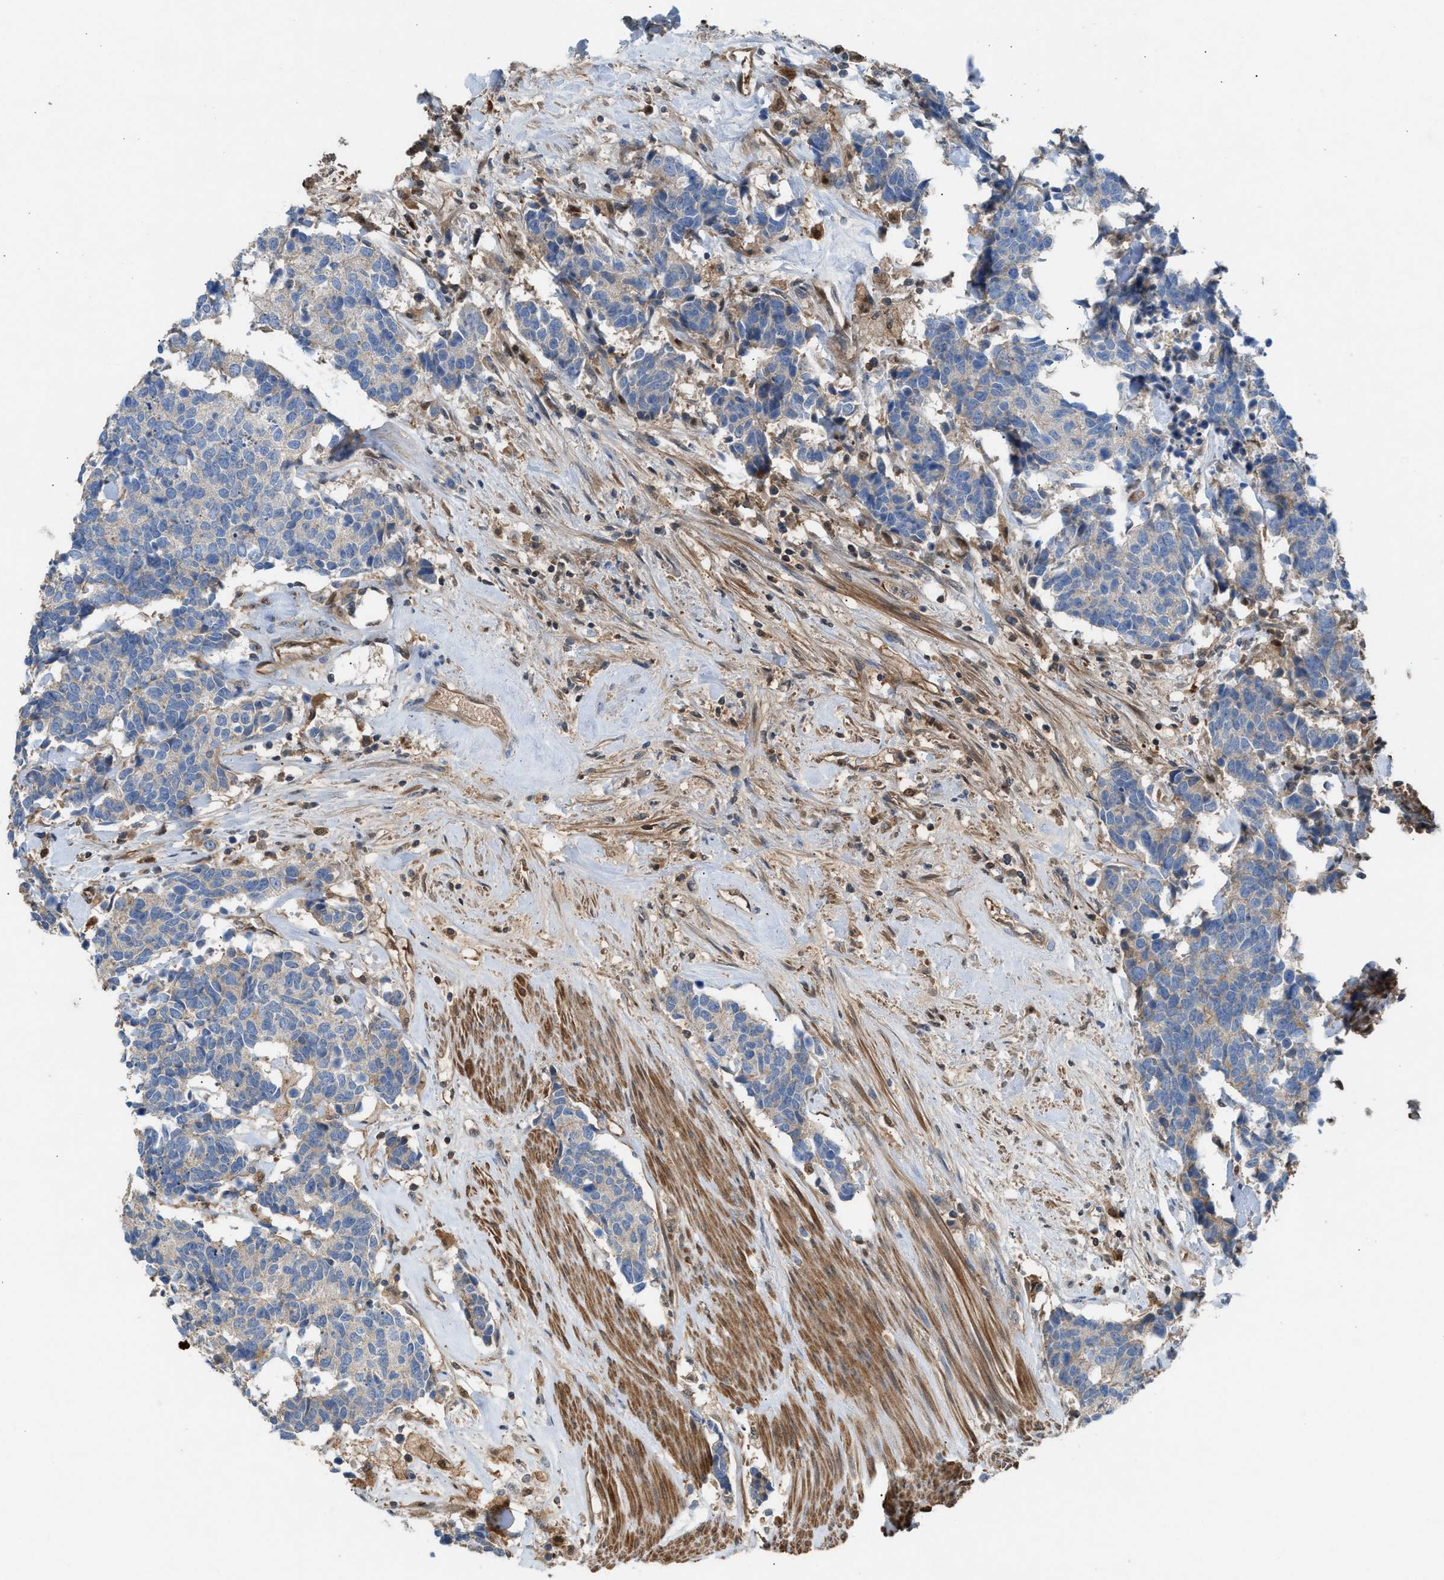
{"staining": {"intensity": "negative", "quantity": "none", "location": "none"}, "tissue": "carcinoid", "cell_type": "Tumor cells", "image_type": "cancer", "snomed": [{"axis": "morphology", "description": "Carcinoma, NOS"}, {"axis": "morphology", "description": "Carcinoid, malignant, NOS"}, {"axis": "topography", "description": "Urinary bladder"}], "caption": "Protein analysis of malignant carcinoid shows no significant staining in tumor cells.", "gene": "TPK1", "patient": {"sex": "male", "age": 57}}